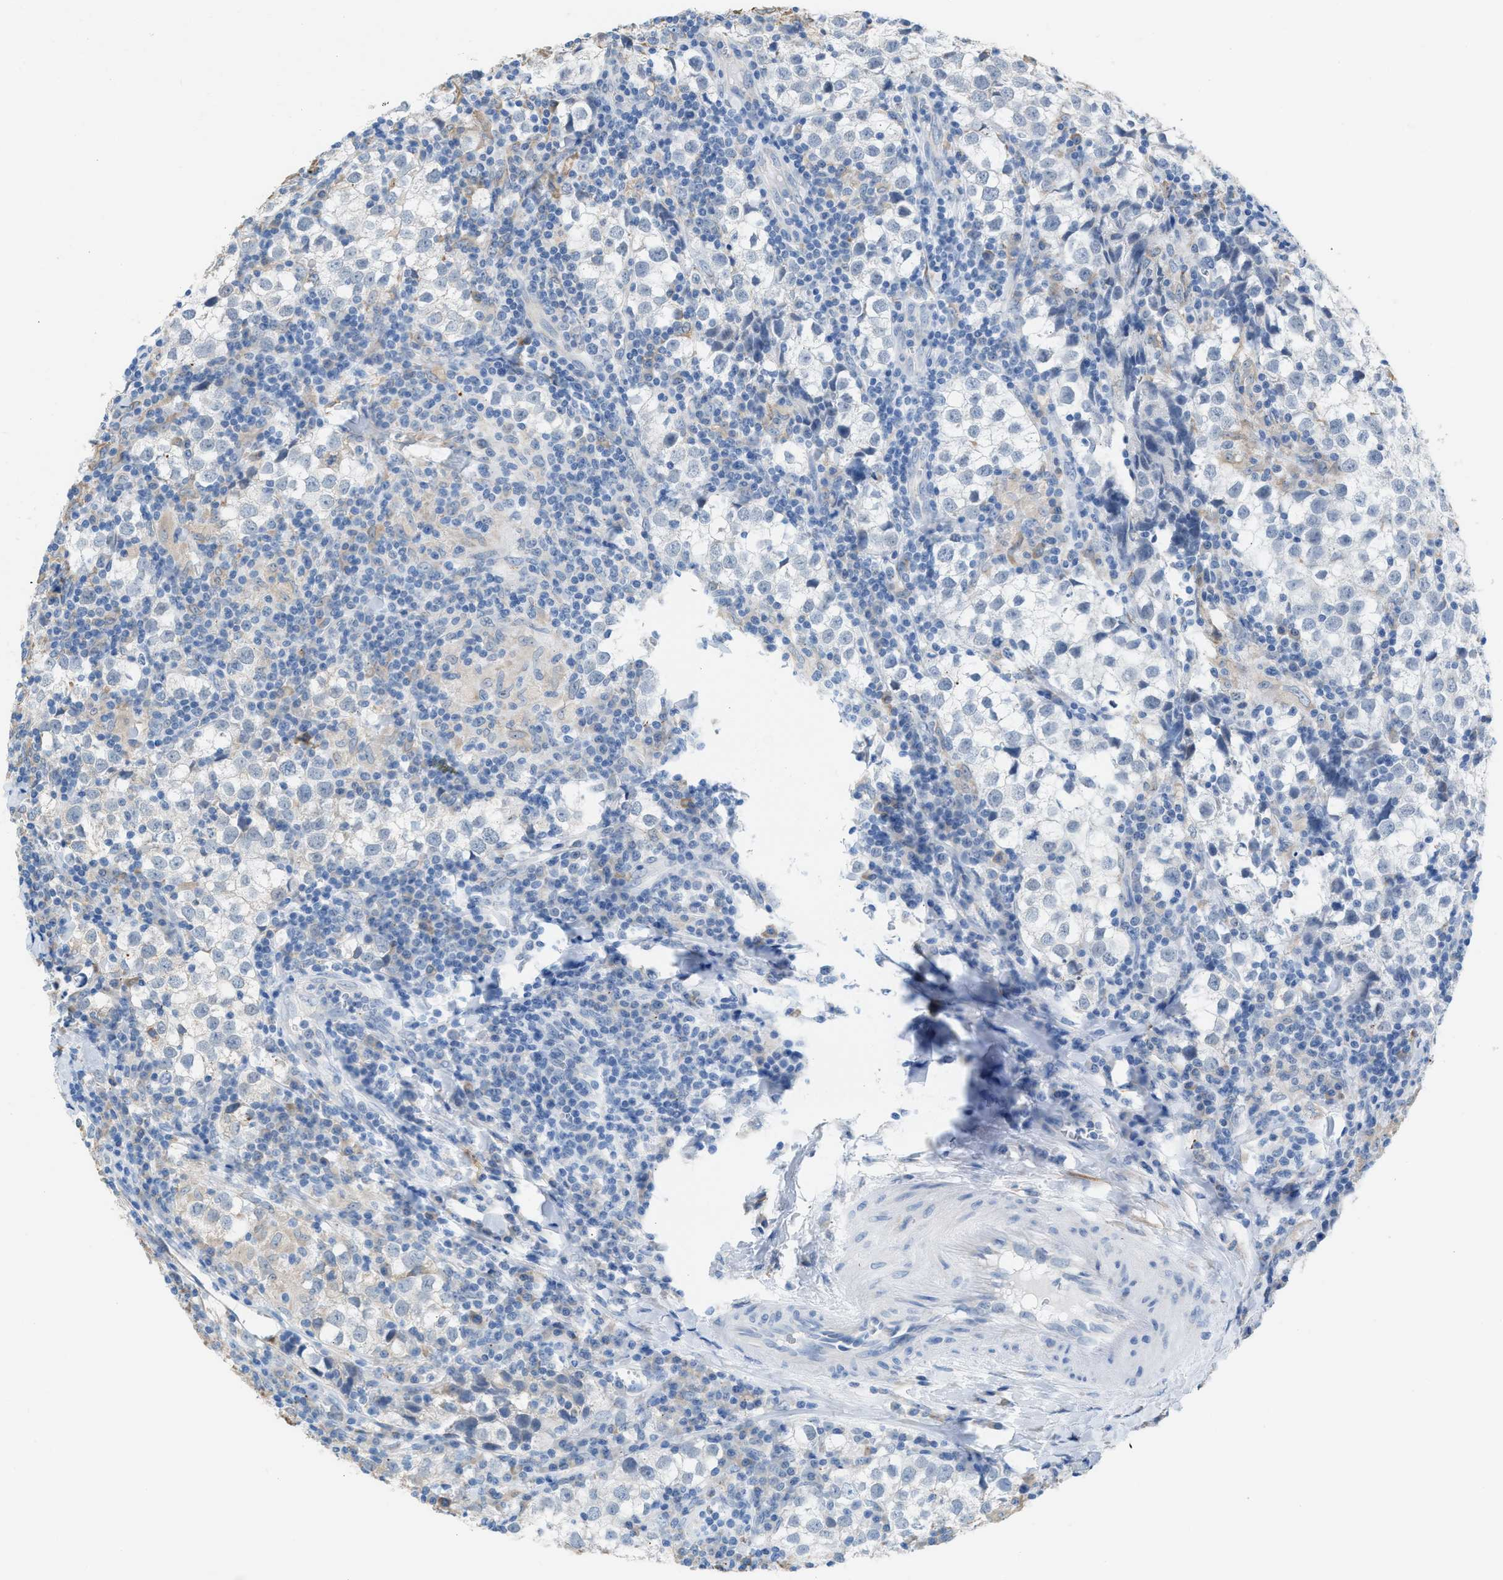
{"staining": {"intensity": "negative", "quantity": "none", "location": "none"}, "tissue": "testis cancer", "cell_type": "Tumor cells", "image_type": "cancer", "snomed": [{"axis": "morphology", "description": "Seminoma, NOS"}, {"axis": "morphology", "description": "Carcinoma, Embryonal, NOS"}, {"axis": "topography", "description": "Testis"}], "caption": "This is a micrograph of IHC staining of testis cancer (seminoma), which shows no positivity in tumor cells.", "gene": "CA3", "patient": {"sex": "male", "age": 36}}